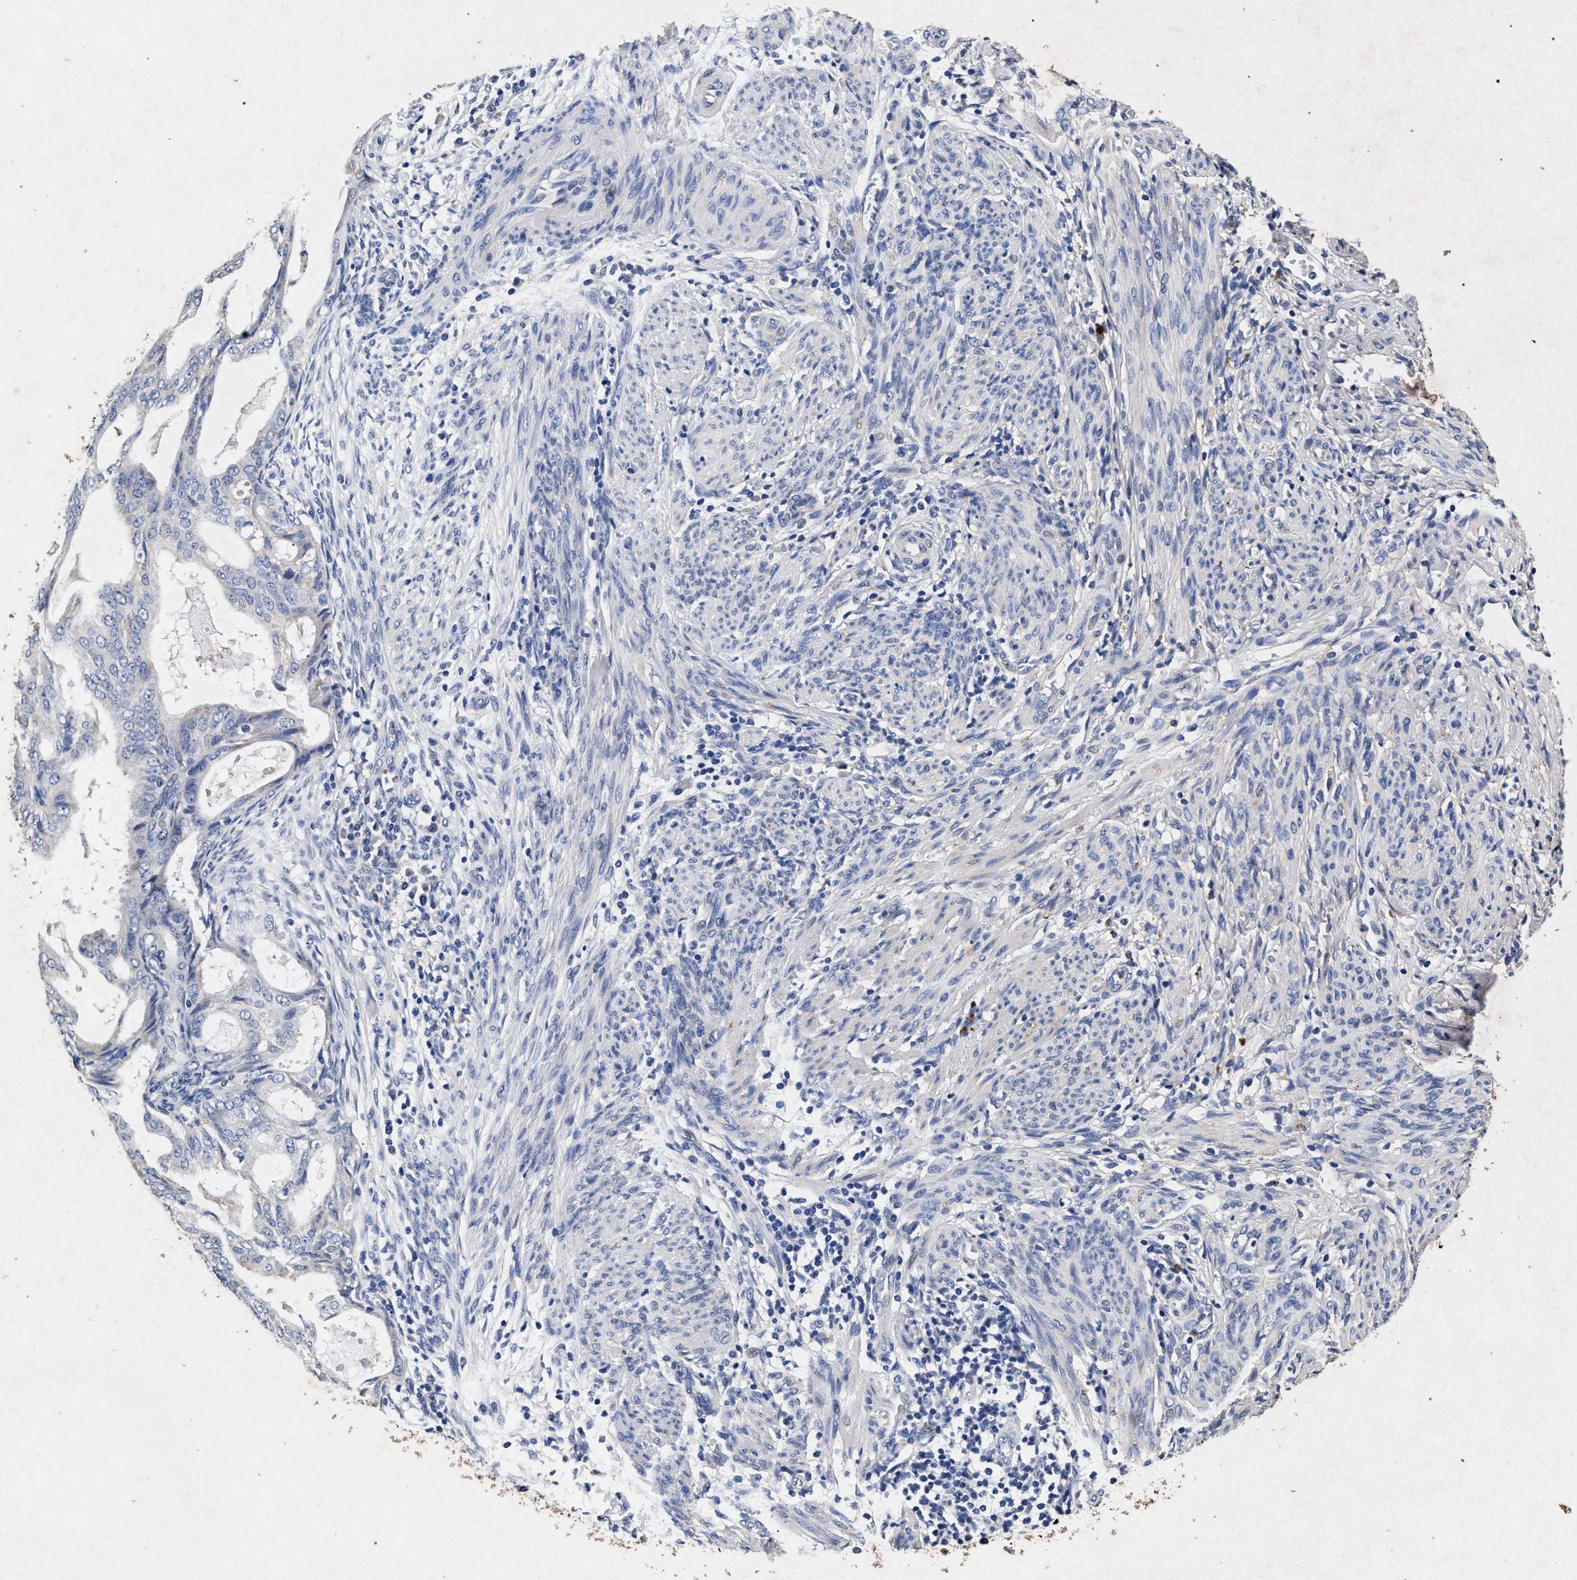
{"staining": {"intensity": "negative", "quantity": "none", "location": "none"}, "tissue": "endometrial cancer", "cell_type": "Tumor cells", "image_type": "cancer", "snomed": [{"axis": "morphology", "description": "Adenocarcinoma, NOS"}, {"axis": "topography", "description": "Endometrium"}], "caption": "Immunohistochemical staining of human endometrial cancer (adenocarcinoma) exhibits no significant staining in tumor cells.", "gene": "ATP1A2", "patient": {"sex": "female", "age": 58}}